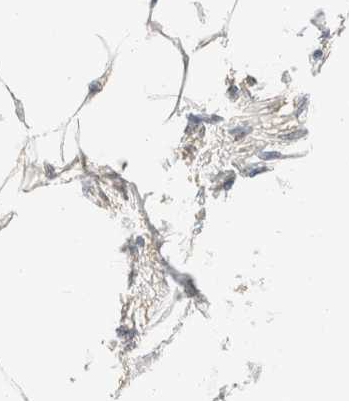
{"staining": {"intensity": "weak", "quantity": "25%-75%", "location": "cytoplasmic/membranous"}, "tissue": "adipose tissue", "cell_type": "Adipocytes", "image_type": "normal", "snomed": [{"axis": "morphology", "description": "Normal tissue, NOS"}, {"axis": "morphology", "description": "Adenocarcinoma, NOS"}, {"axis": "topography", "description": "Colon"}, {"axis": "topography", "description": "Peripheral nerve tissue"}], "caption": "Immunohistochemistry staining of unremarkable adipose tissue, which demonstrates low levels of weak cytoplasmic/membranous expression in about 25%-75% of adipocytes indicating weak cytoplasmic/membranous protein staining. The staining was performed using DAB (3,3'-diaminobenzidine) (brown) for protein detection and nuclei were counterstained in hematoxylin (blue).", "gene": "TACC1", "patient": {"sex": "male", "age": 14}}